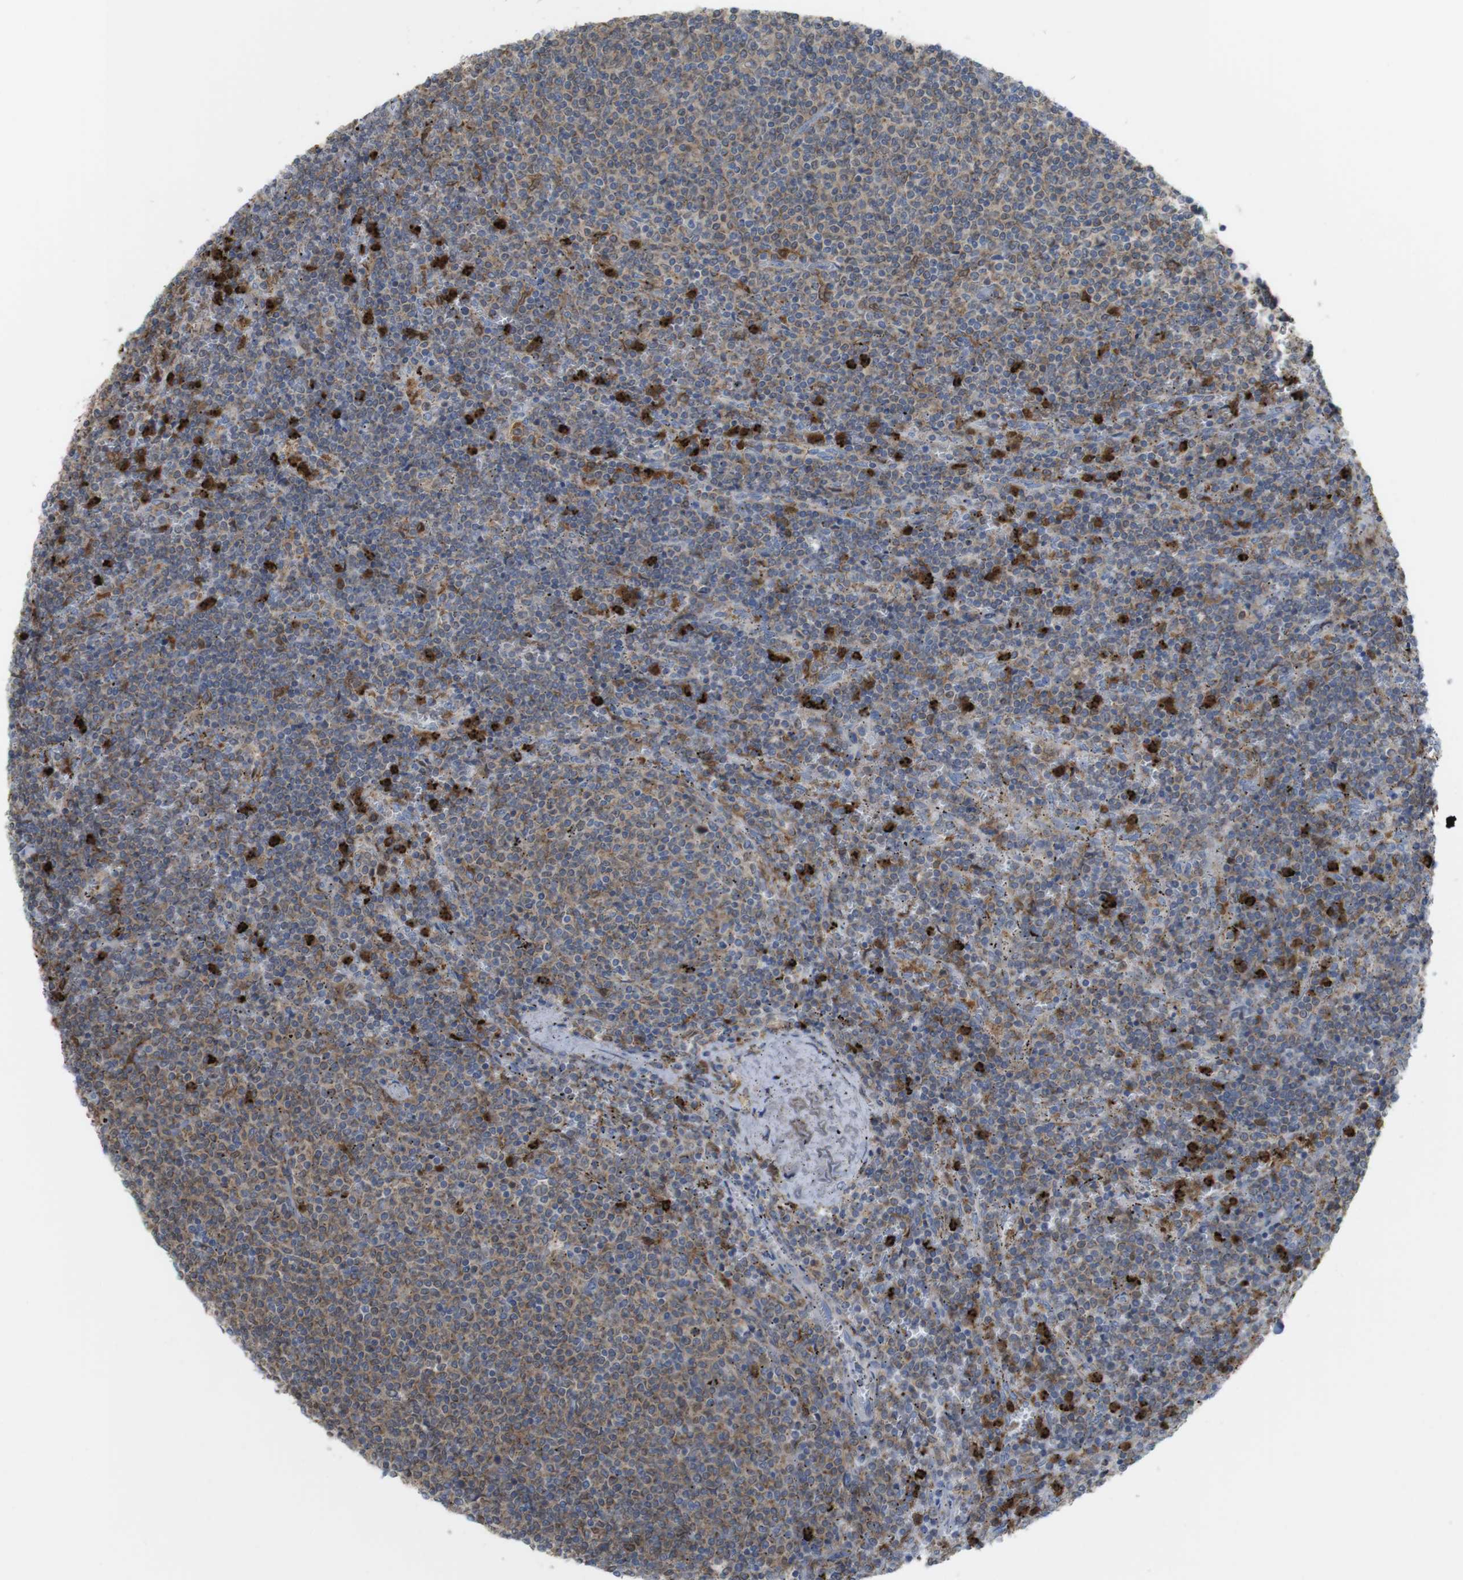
{"staining": {"intensity": "weak", "quantity": ">75%", "location": "cytoplasmic/membranous"}, "tissue": "lymphoma", "cell_type": "Tumor cells", "image_type": "cancer", "snomed": [{"axis": "morphology", "description": "Malignant lymphoma, non-Hodgkin's type, Low grade"}, {"axis": "topography", "description": "Spleen"}], "caption": "Immunohistochemistry (DAB) staining of malignant lymphoma, non-Hodgkin's type (low-grade) exhibits weak cytoplasmic/membranous protein positivity in about >75% of tumor cells.", "gene": "PRKCD", "patient": {"sex": "female", "age": 50}}